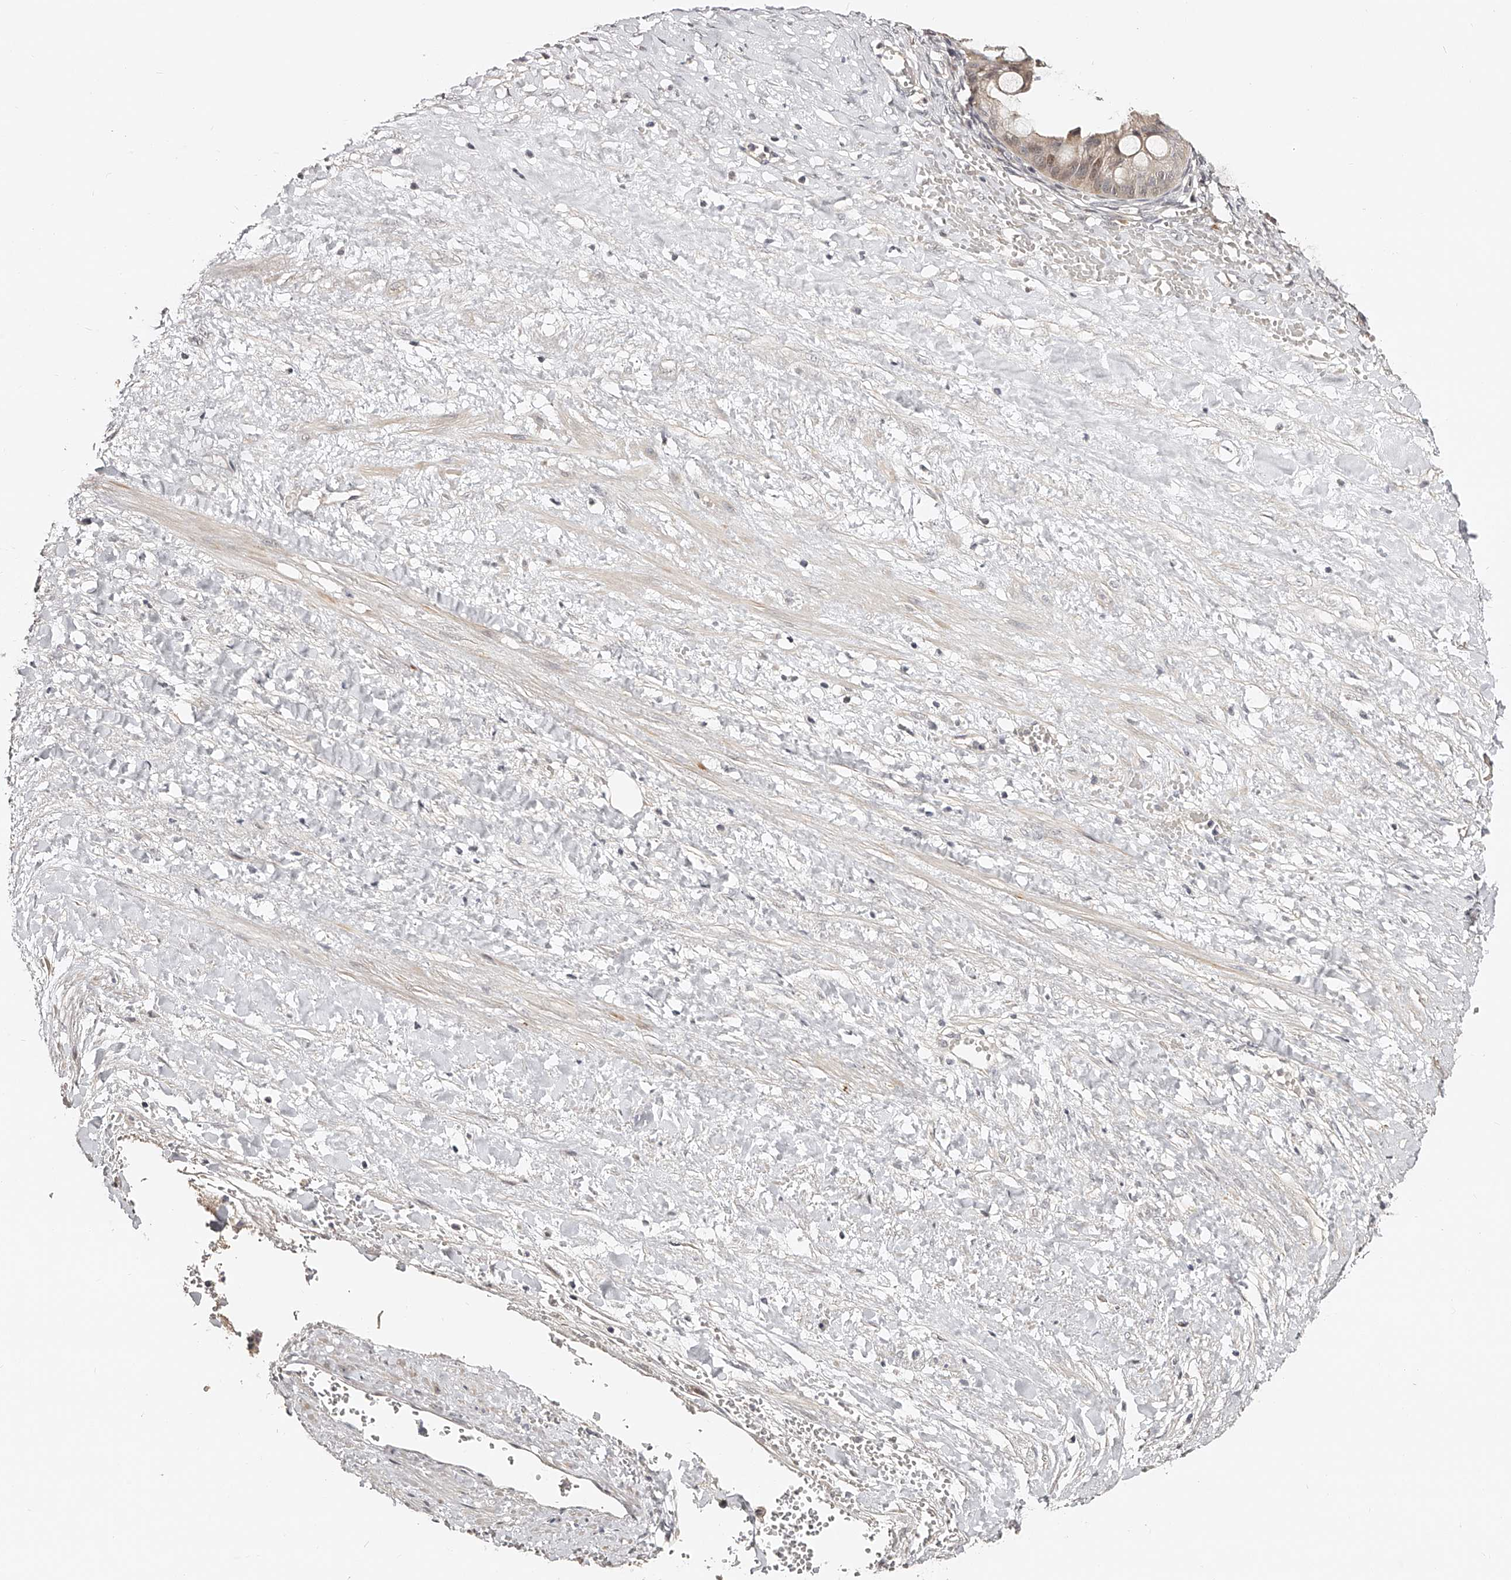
{"staining": {"intensity": "weak", "quantity": "<25%", "location": "nuclear"}, "tissue": "ovarian cancer", "cell_type": "Tumor cells", "image_type": "cancer", "snomed": [{"axis": "morphology", "description": "Cystadenocarcinoma, mucinous, NOS"}, {"axis": "topography", "description": "Ovary"}], "caption": "An image of human ovarian mucinous cystadenocarcinoma is negative for staining in tumor cells.", "gene": "ZNF789", "patient": {"sex": "female", "age": 73}}